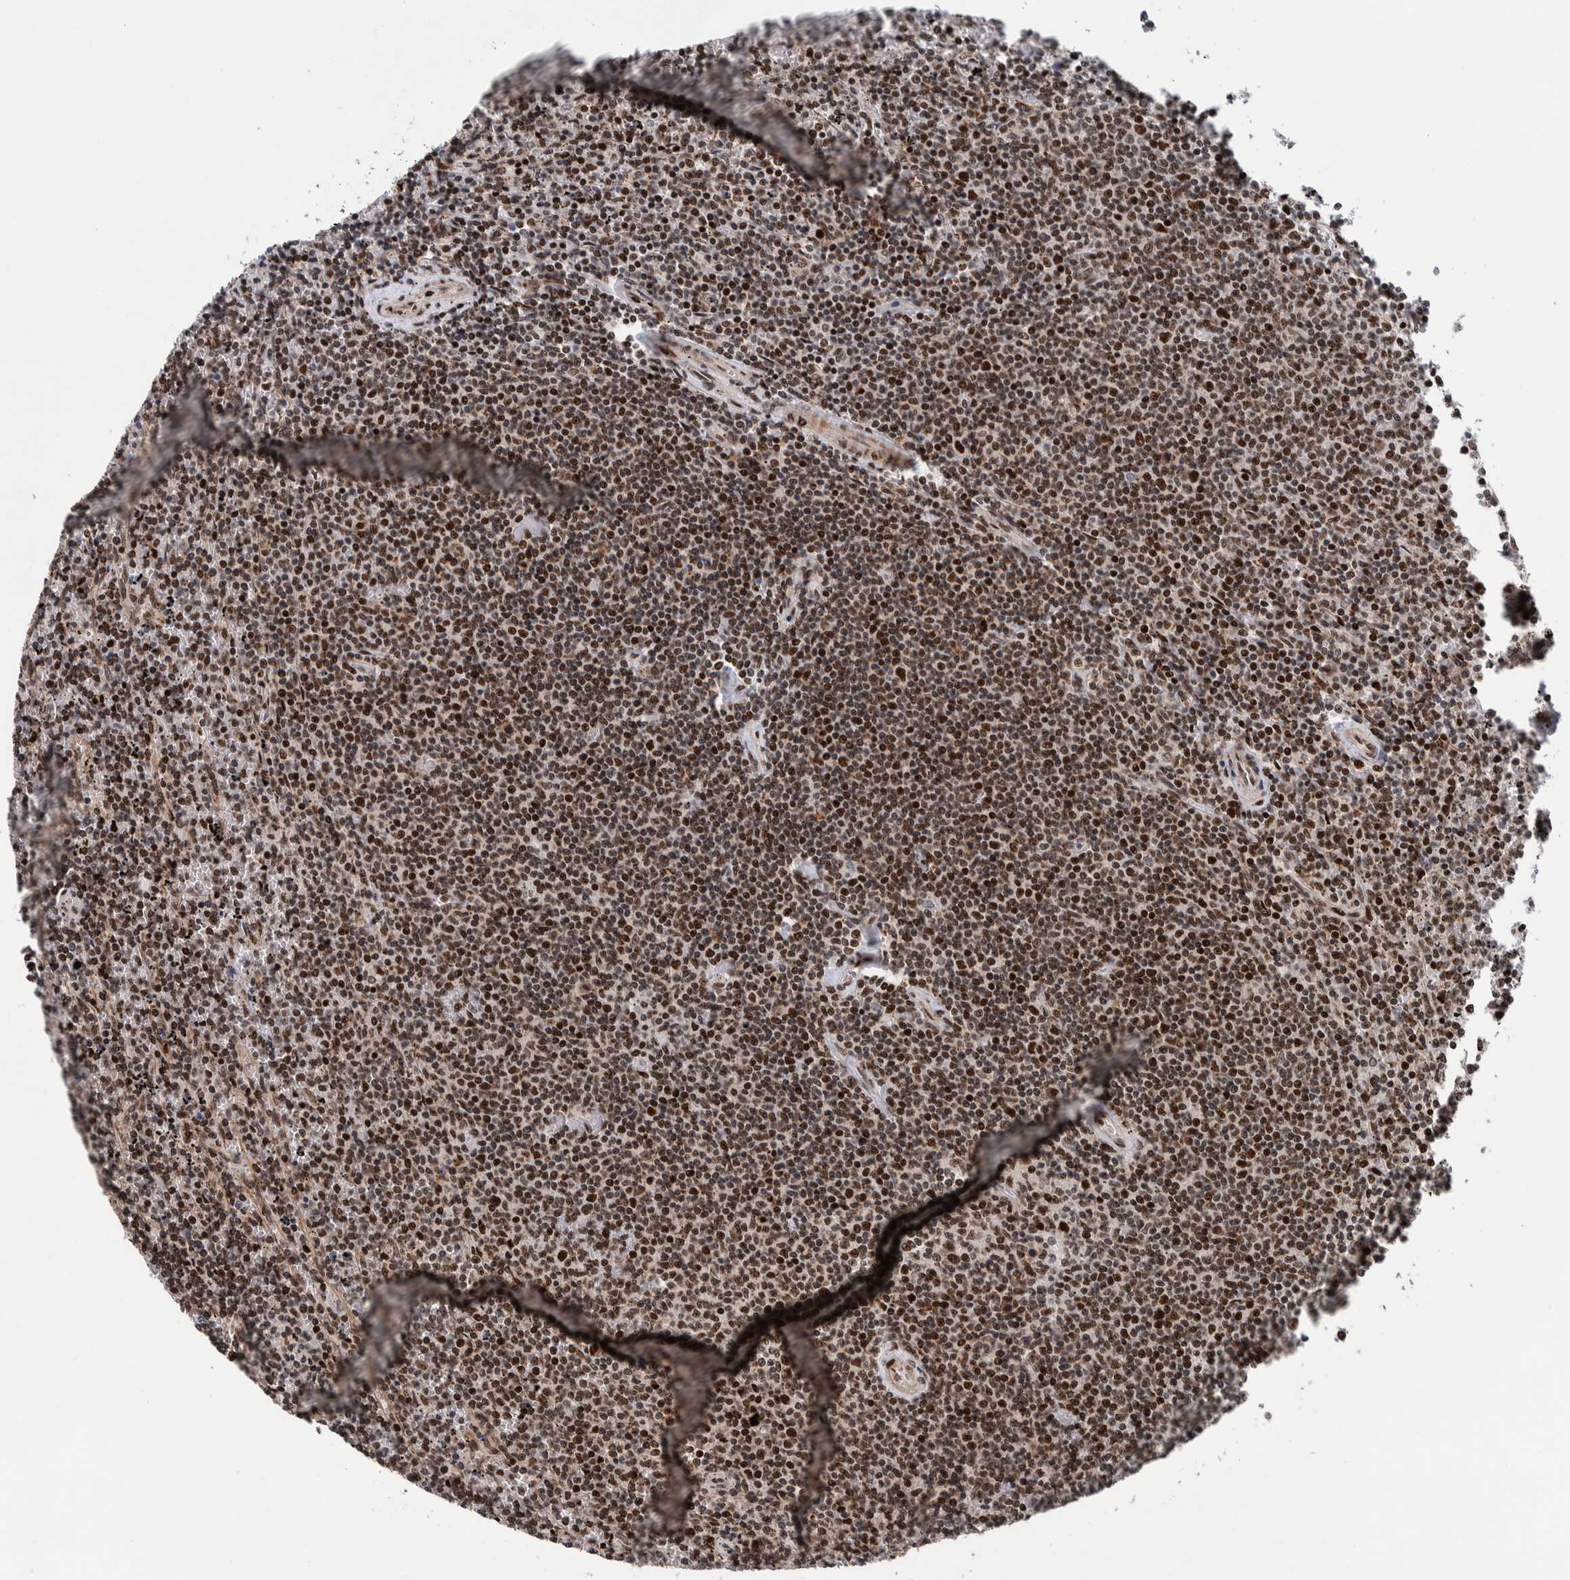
{"staining": {"intensity": "moderate", "quantity": ">75%", "location": "nuclear"}, "tissue": "lymphoma", "cell_type": "Tumor cells", "image_type": "cancer", "snomed": [{"axis": "morphology", "description": "Malignant lymphoma, non-Hodgkin's type, Low grade"}, {"axis": "topography", "description": "Spleen"}], "caption": "Protein analysis of low-grade malignant lymphoma, non-Hodgkin's type tissue shows moderate nuclear expression in about >75% of tumor cells.", "gene": "CHD4", "patient": {"sex": "female", "age": 50}}